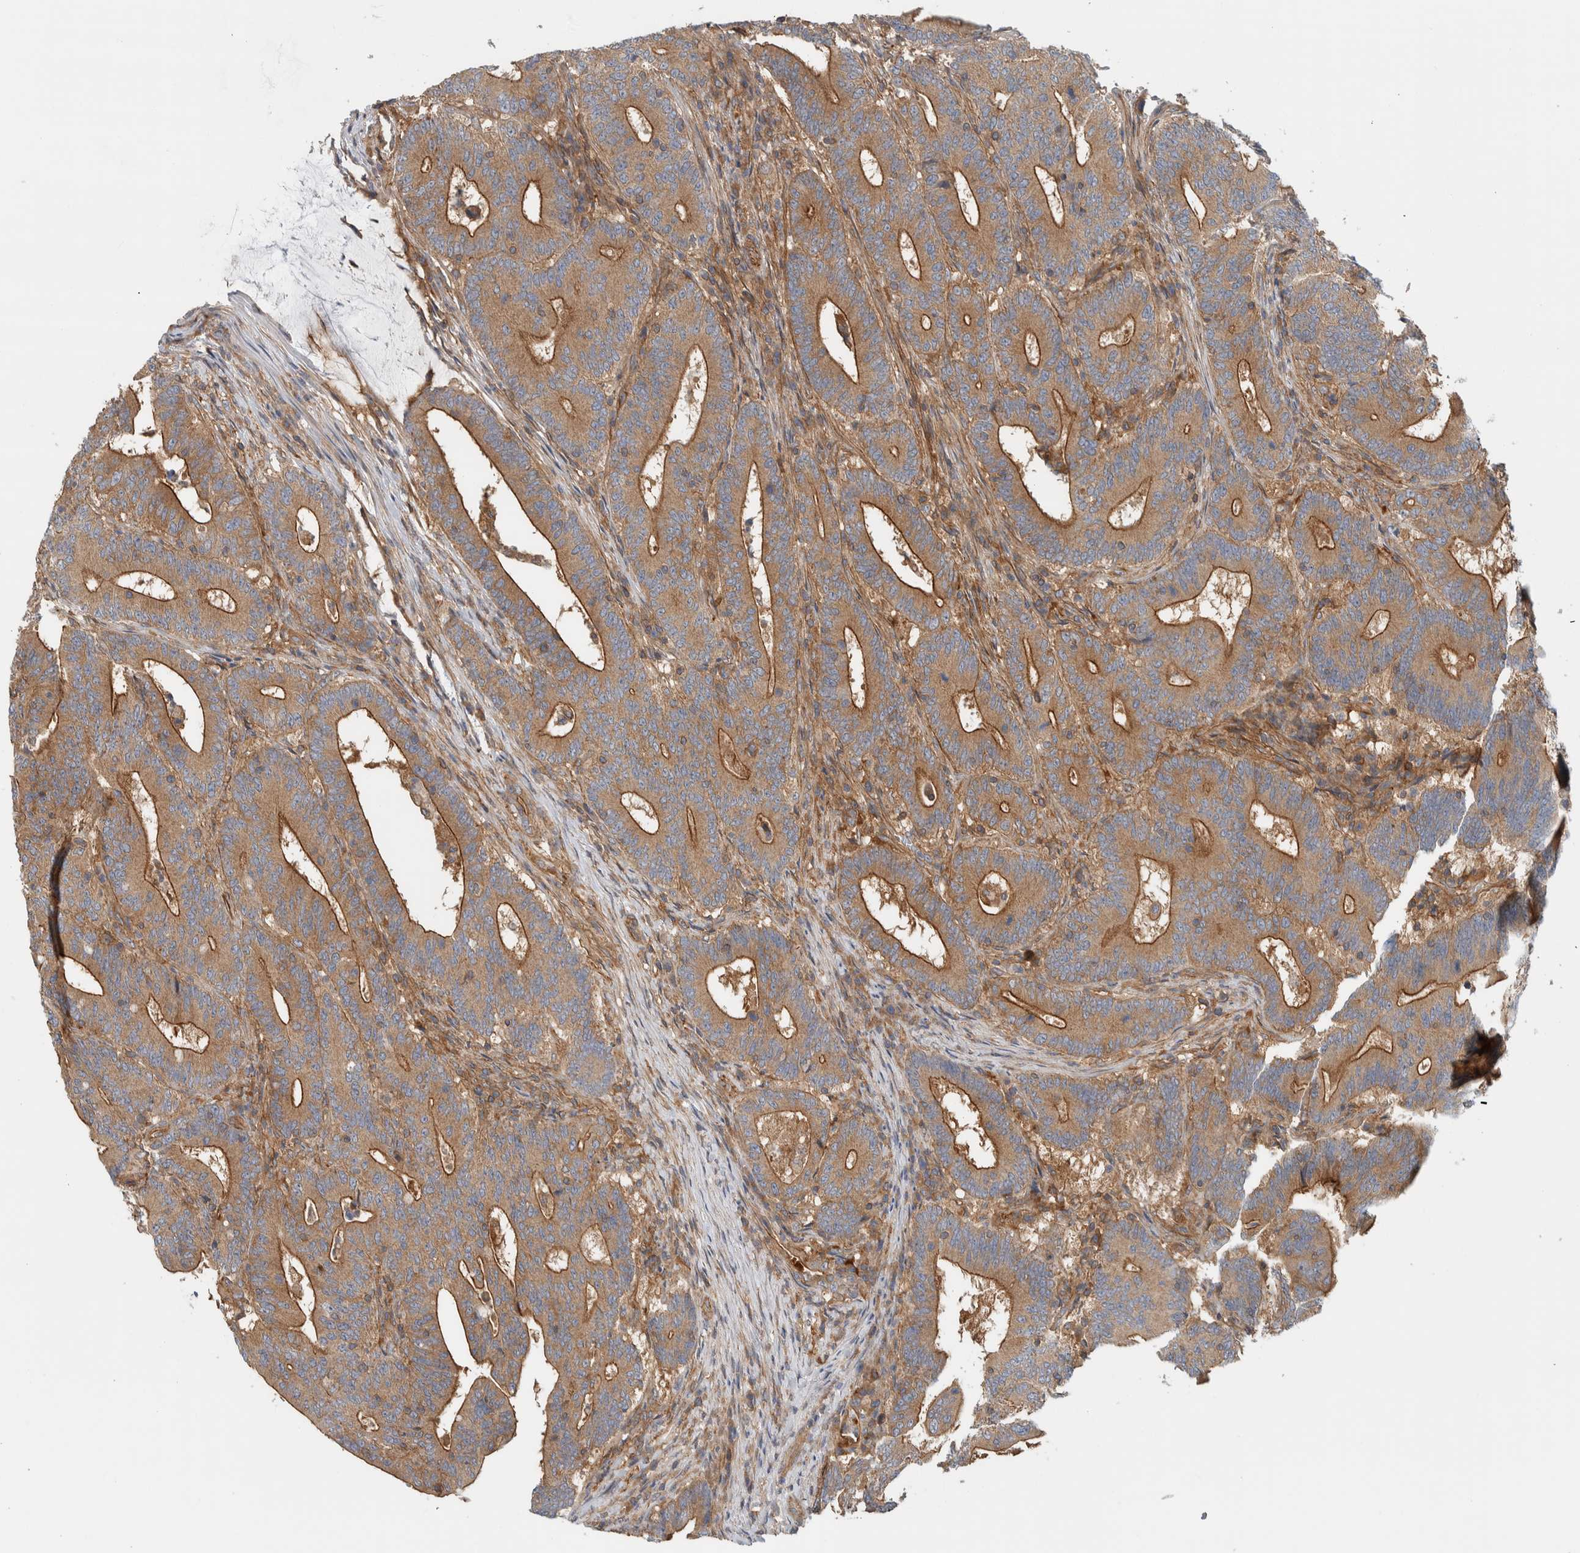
{"staining": {"intensity": "moderate", "quantity": ">75%", "location": "cytoplasmic/membranous"}, "tissue": "colorectal cancer", "cell_type": "Tumor cells", "image_type": "cancer", "snomed": [{"axis": "morphology", "description": "Adenocarcinoma, NOS"}, {"axis": "topography", "description": "Colon"}], "caption": "DAB (3,3'-diaminobenzidine) immunohistochemical staining of human colorectal cancer exhibits moderate cytoplasmic/membranous protein expression in approximately >75% of tumor cells. The staining is performed using DAB (3,3'-diaminobenzidine) brown chromogen to label protein expression. The nuclei are counter-stained blue using hematoxylin.", "gene": "MPRIP", "patient": {"sex": "female", "age": 66}}